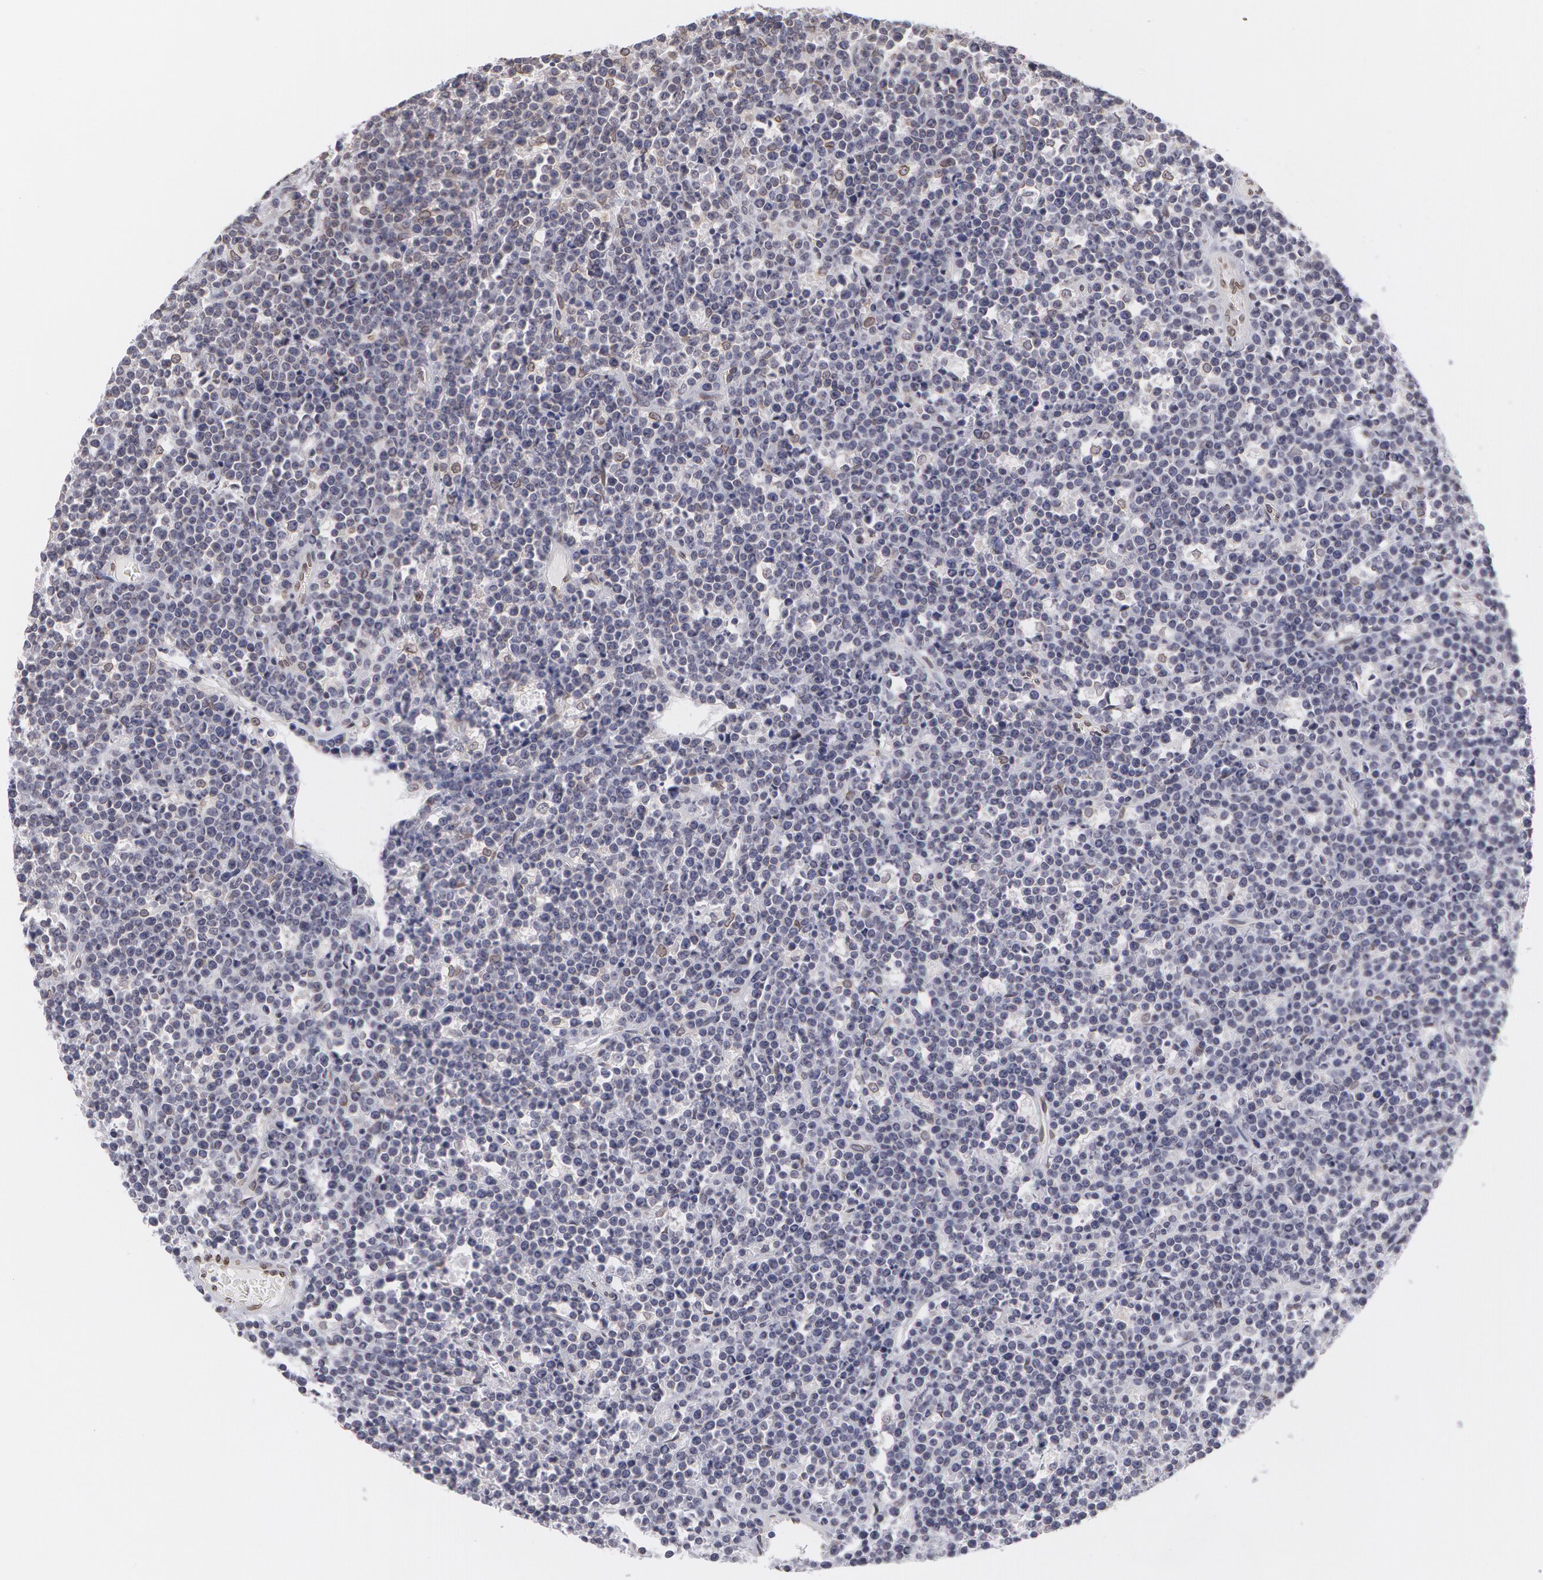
{"staining": {"intensity": "negative", "quantity": "none", "location": "none"}, "tissue": "lymphoma", "cell_type": "Tumor cells", "image_type": "cancer", "snomed": [{"axis": "morphology", "description": "Malignant lymphoma, non-Hodgkin's type, High grade"}, {"axis": "topography", "description": "Ovary"}], "caption": "Micrograph shows no significant protein staining in tumor cells of high-grade malignant lymphoma, non-Hodgkin's type.", "gene": "EMD", "patient": {"sex": "female", "age": 56}}